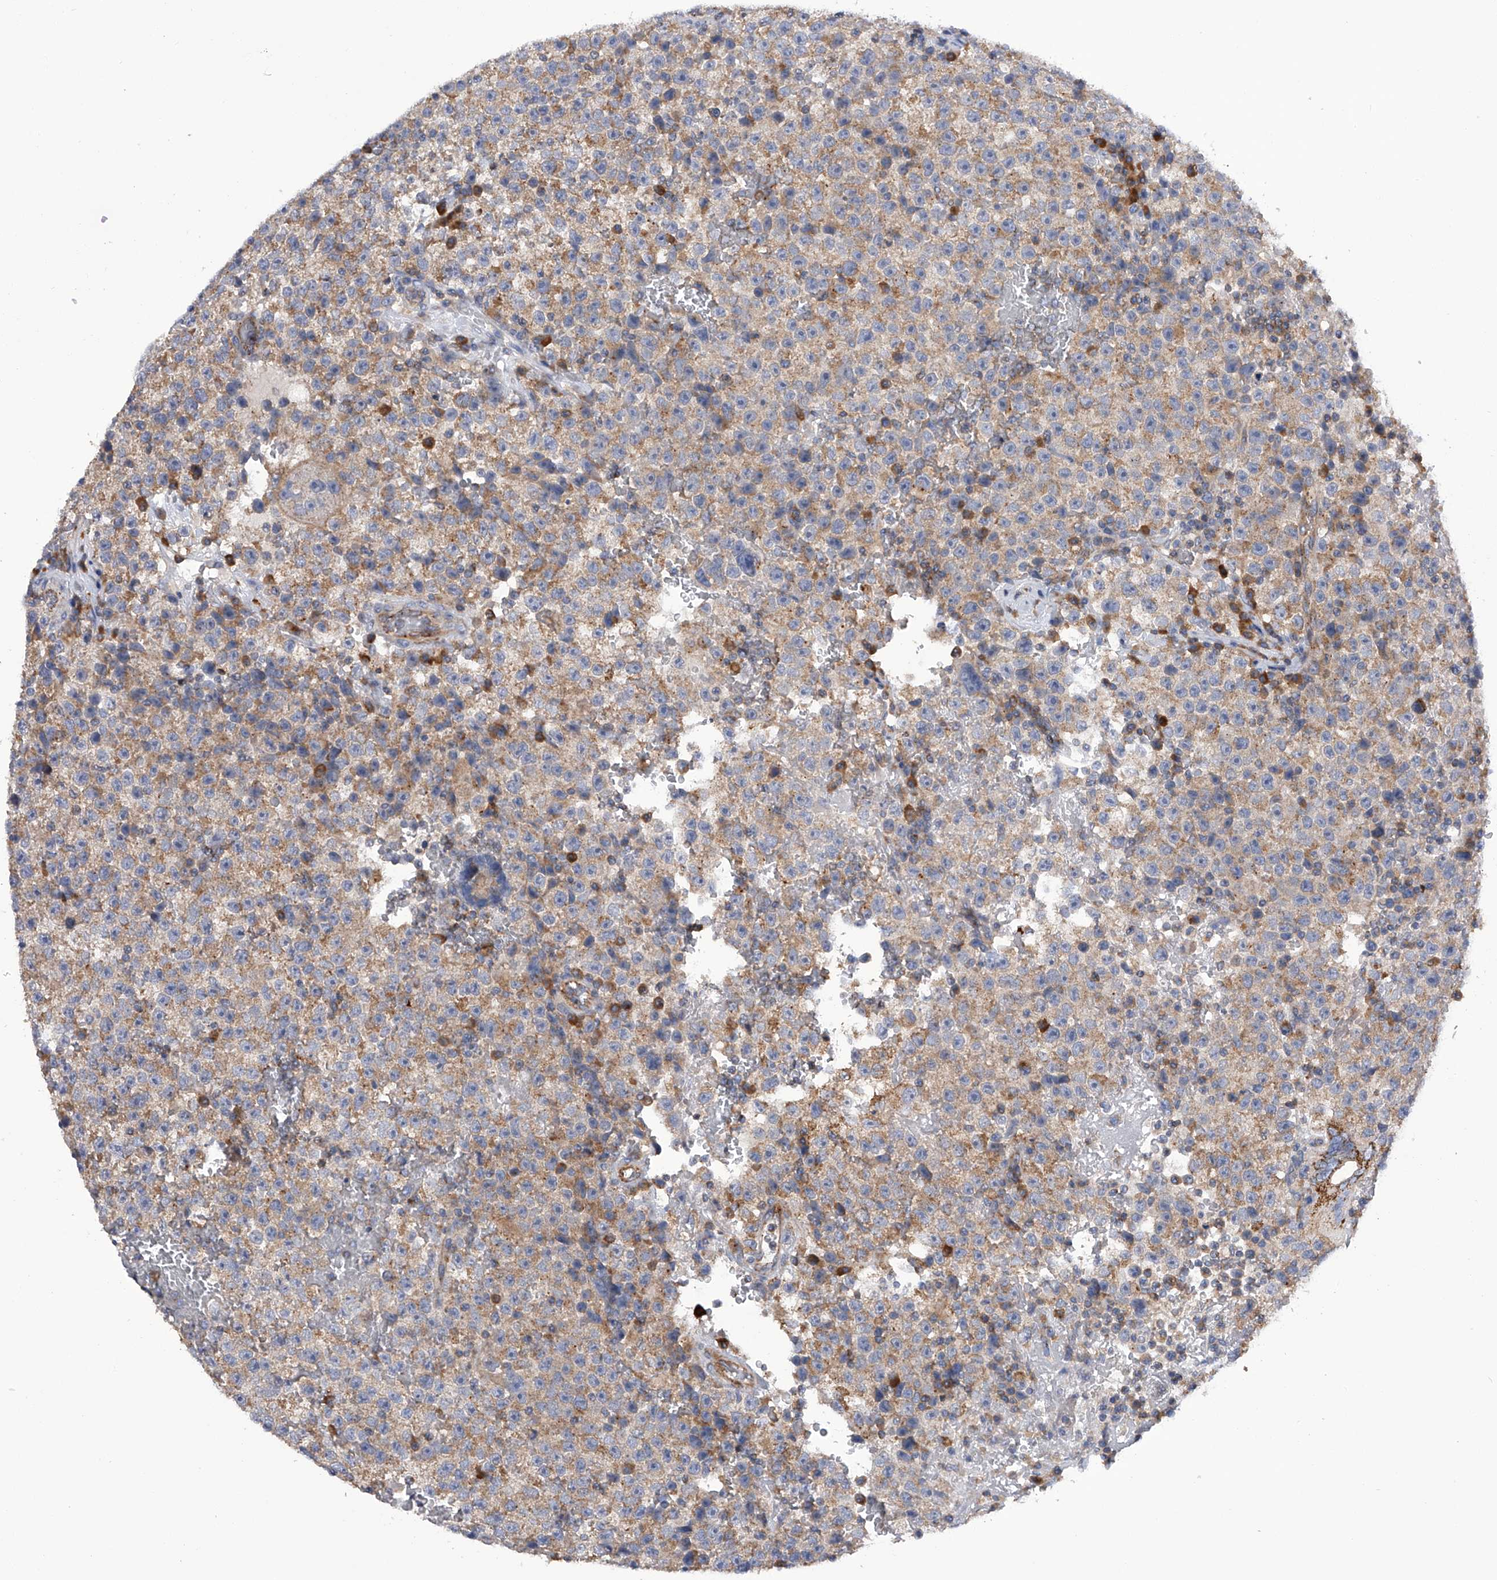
{"staining": {"intensity": "weak", "quantity": ">75%", "location": "cytoplasmic/membranous"}, "tissue": "testis cancer", "cell_type": "Tumor cells", "image_type": "cancer", "snomed": [{"axis": "morphology", "description": "Seminoma, NOS"}, {"axis": "topography", "description": "Testis"}], "caption": "Immunohistochemistry histopathology image of neoplastic tissue: seminoma (testis) stained using IHC reveals low levels of weak protein expression localized specifically in the cytoplasmic/membranous of tumor cells, appearing as a cytoplasmic/membranous brown color.", "gene": "MLYCD", "patient": {"sex": "male", "age": 22}}